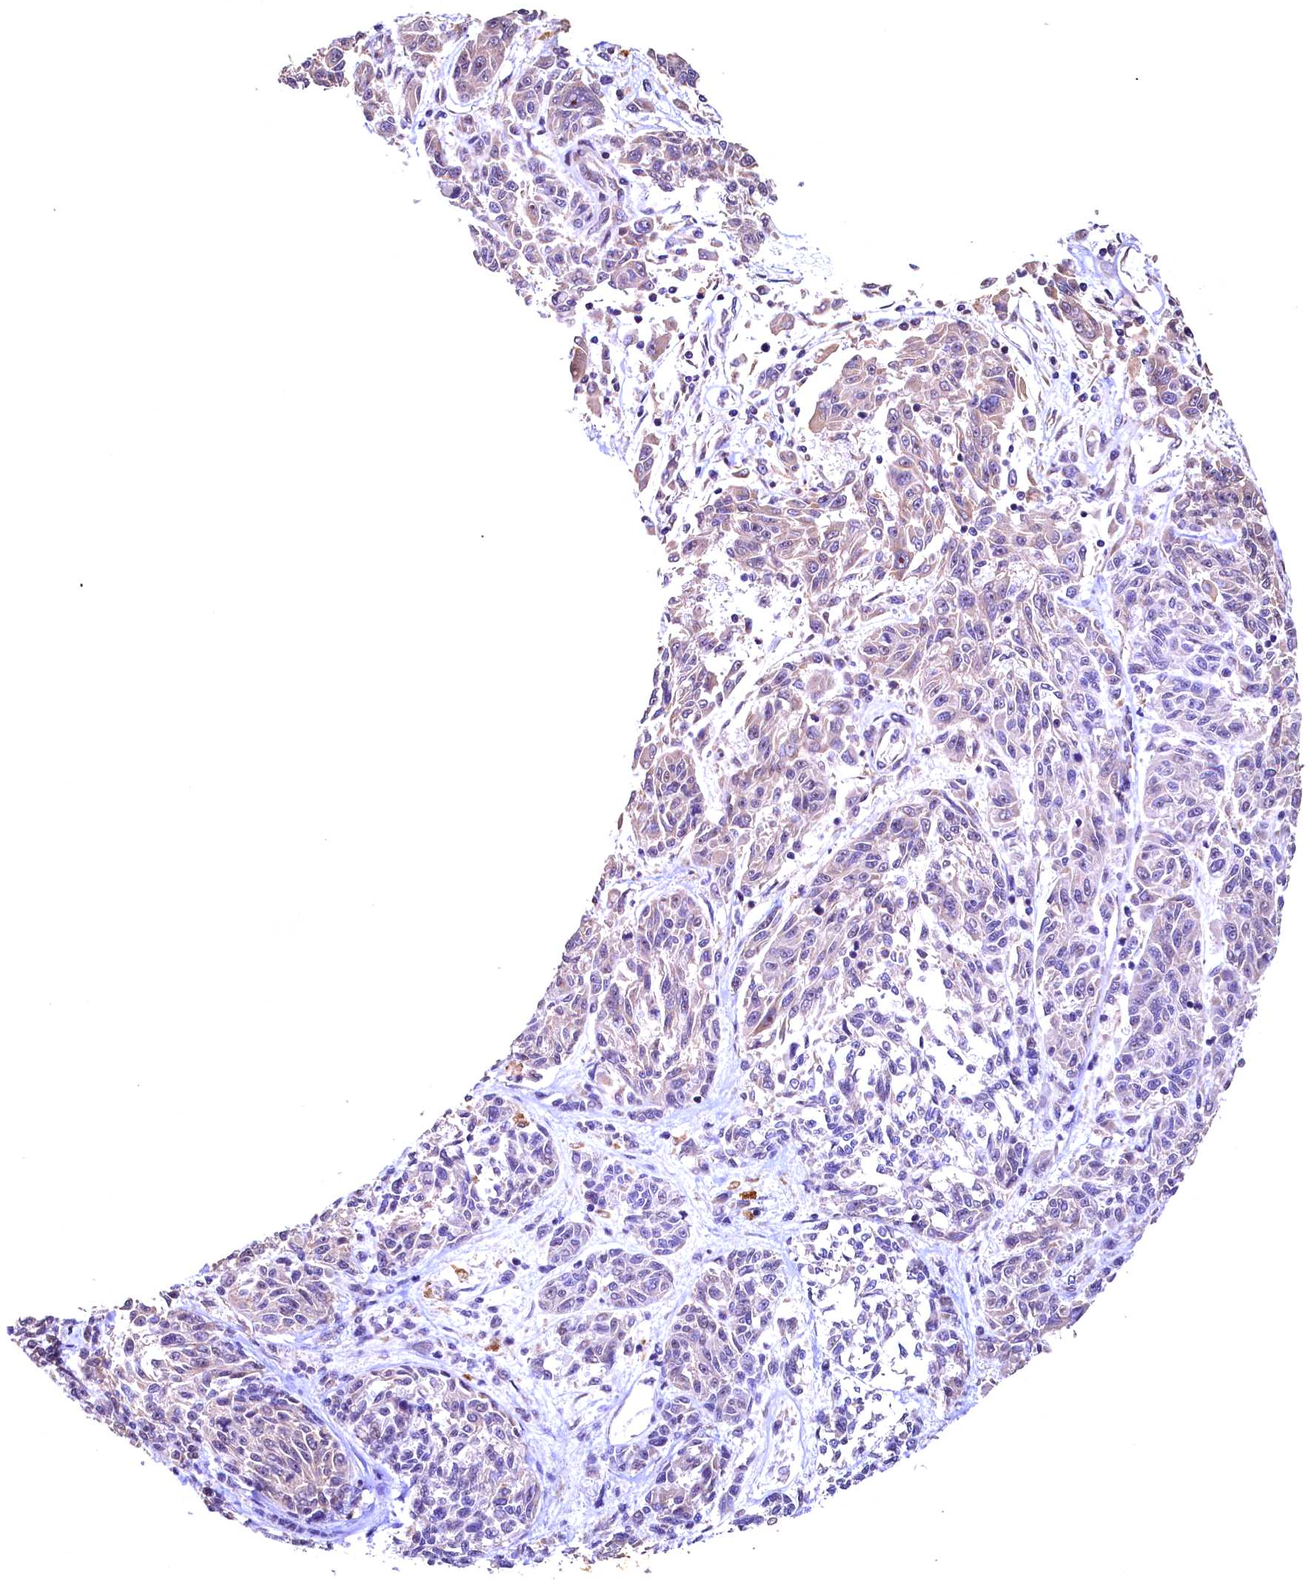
{"staining": {"intensity": "negative", "quantity": "none", "location": "none"}, "tissue": "melanoma", "cell_type": "Tumor cells", "image_type": "cancer", "snomed": [{"axis": "morphology", "description": "Malignant melanoma, NOS"}, {"axis": "topography", "description": "Skin"}], "caption": "There is no significant staining in tumor cells of malignant melanoma.", "gene": "LATS2", "patient": {"sex": "male", "age": 53}}